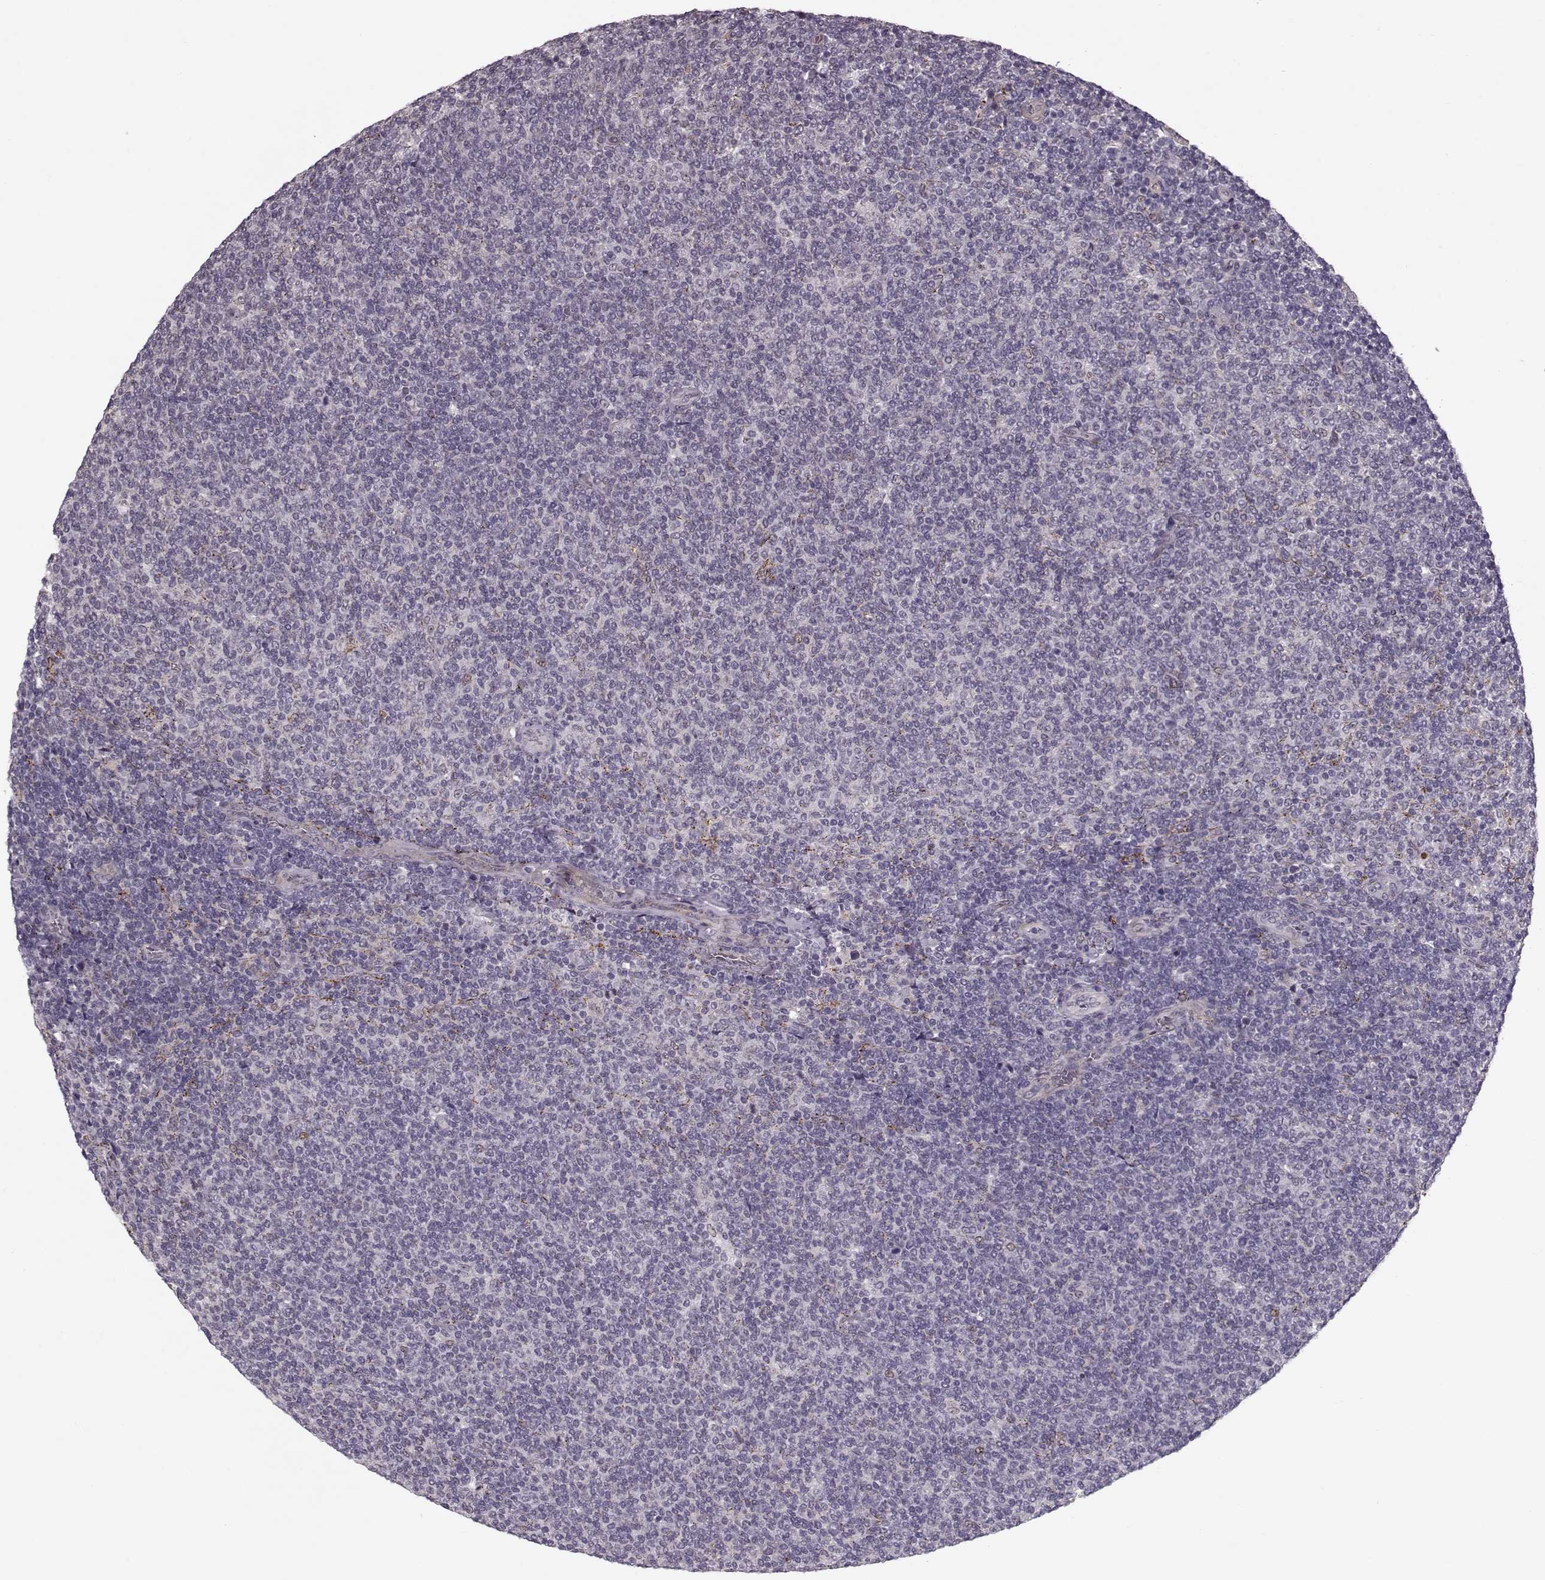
{"staining": {"intensity": "negative", "quantity": "none", "location": "none"}, "tissue": "lymphoma", "cell_type": "Tumor cells", "image_type": "cancer", "snomed": [{"axis": "morphology", "description": "Malignant lymphoma, non-Hodgkin's type, Low grade"}, {"axis": "topography", "description": "Lymph node"}], "caption": "A micrograph of lymphoma stained for a protein exhibits no brown staining in tumor cells.", "gene": "DNAI3", "patient": {"sex": "male", "age": 52}}